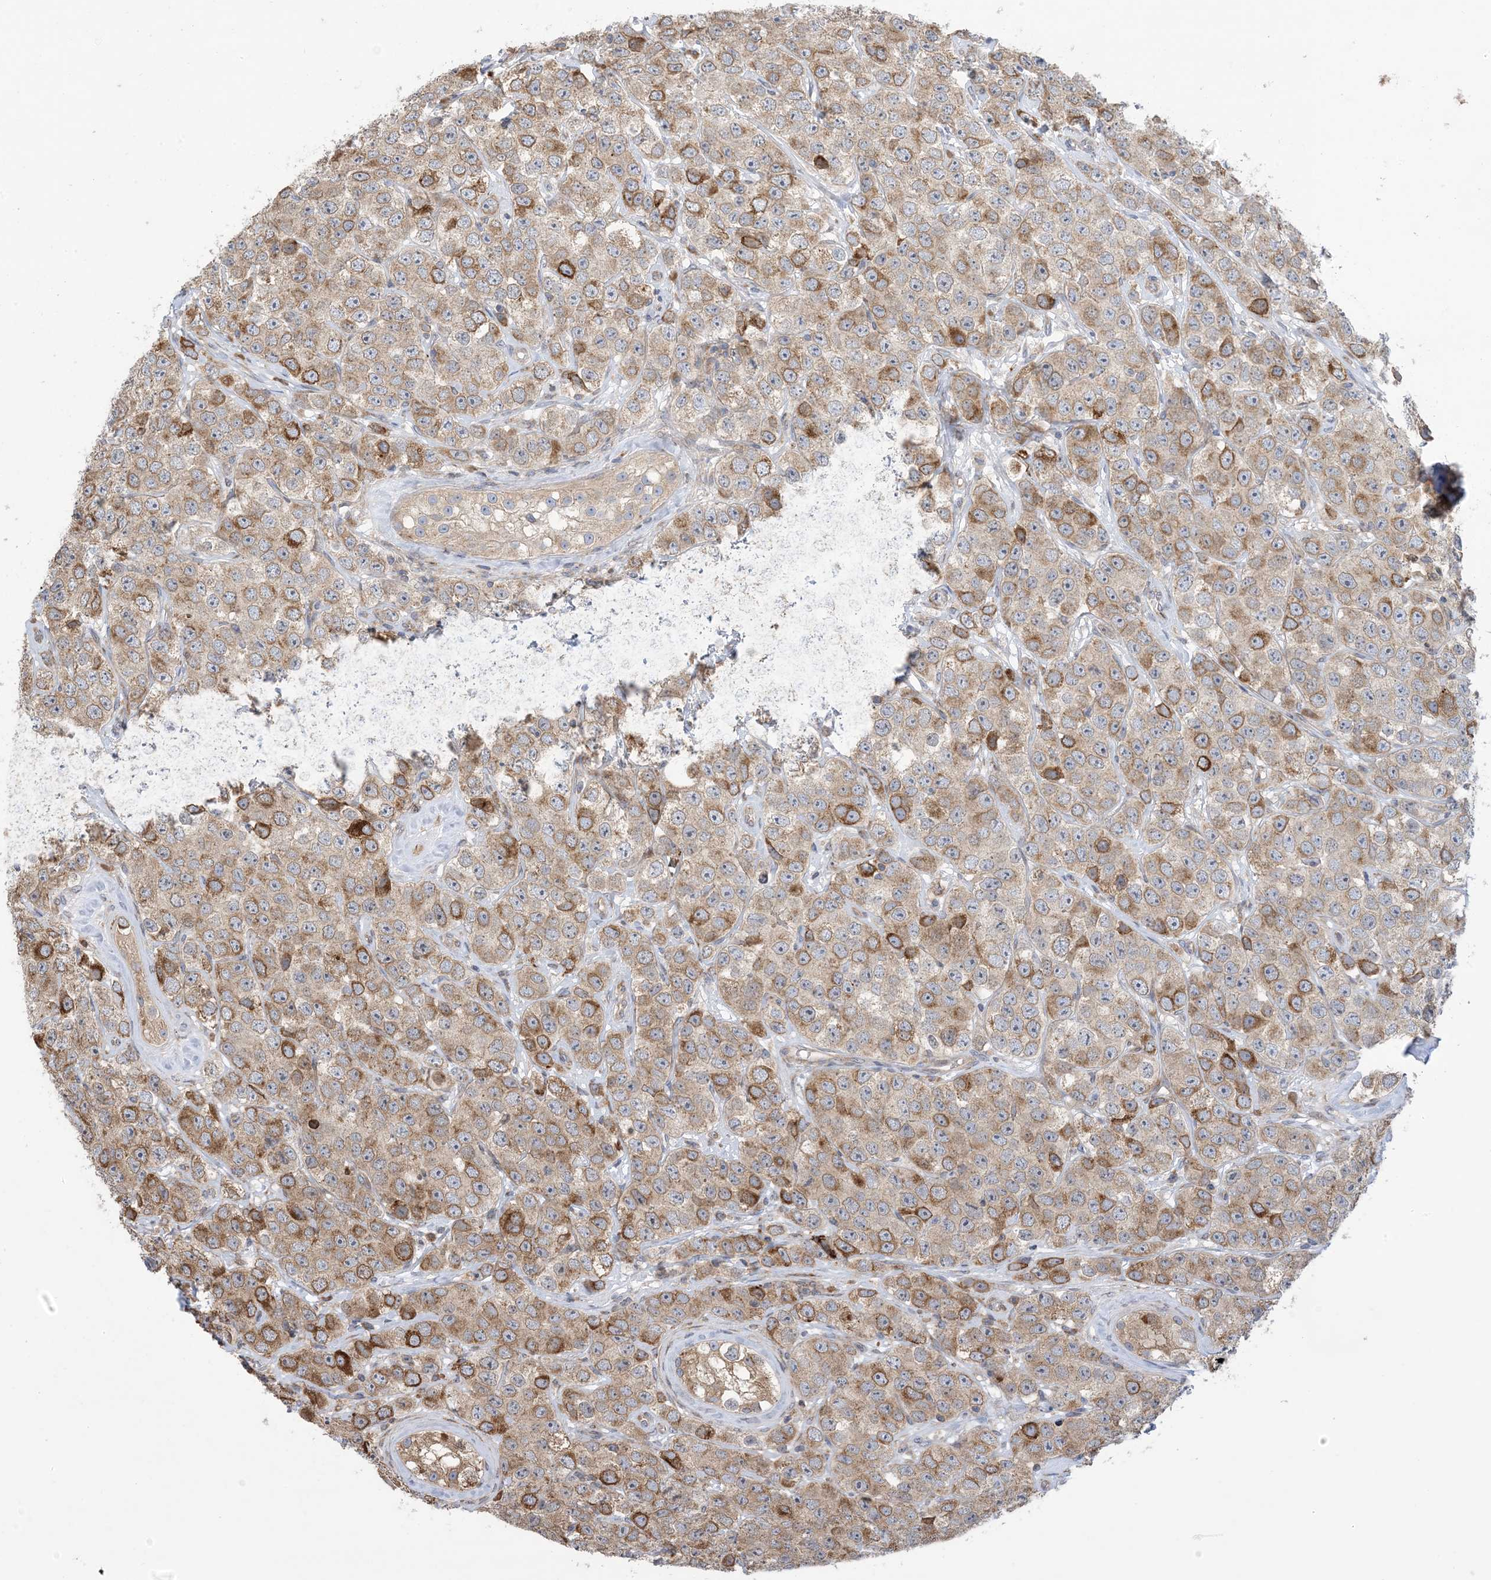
{"staining": {"intensity": "moderate", "quantity": ">75%", "location": "cytoplasmic/membranous"}, "tissue": "testis cancer", "cell_type": "Tumor cells", "image_type": "cancer", "snomed": [{"axis": "morphology", "description": "Seminoma, NOS"}, {"axis": "topography", "description": "Testis"}], "caption": "Immunohistochemical staining of seminoma (testis) reveals moderate cytoplasmic/membranous protein staining in about >75% of tumor cells. The protein is shown in brown color, while the nuclei are stained blue.", "gene": "CLEC16A", "patient": {"sex": "male", "age": 28}}